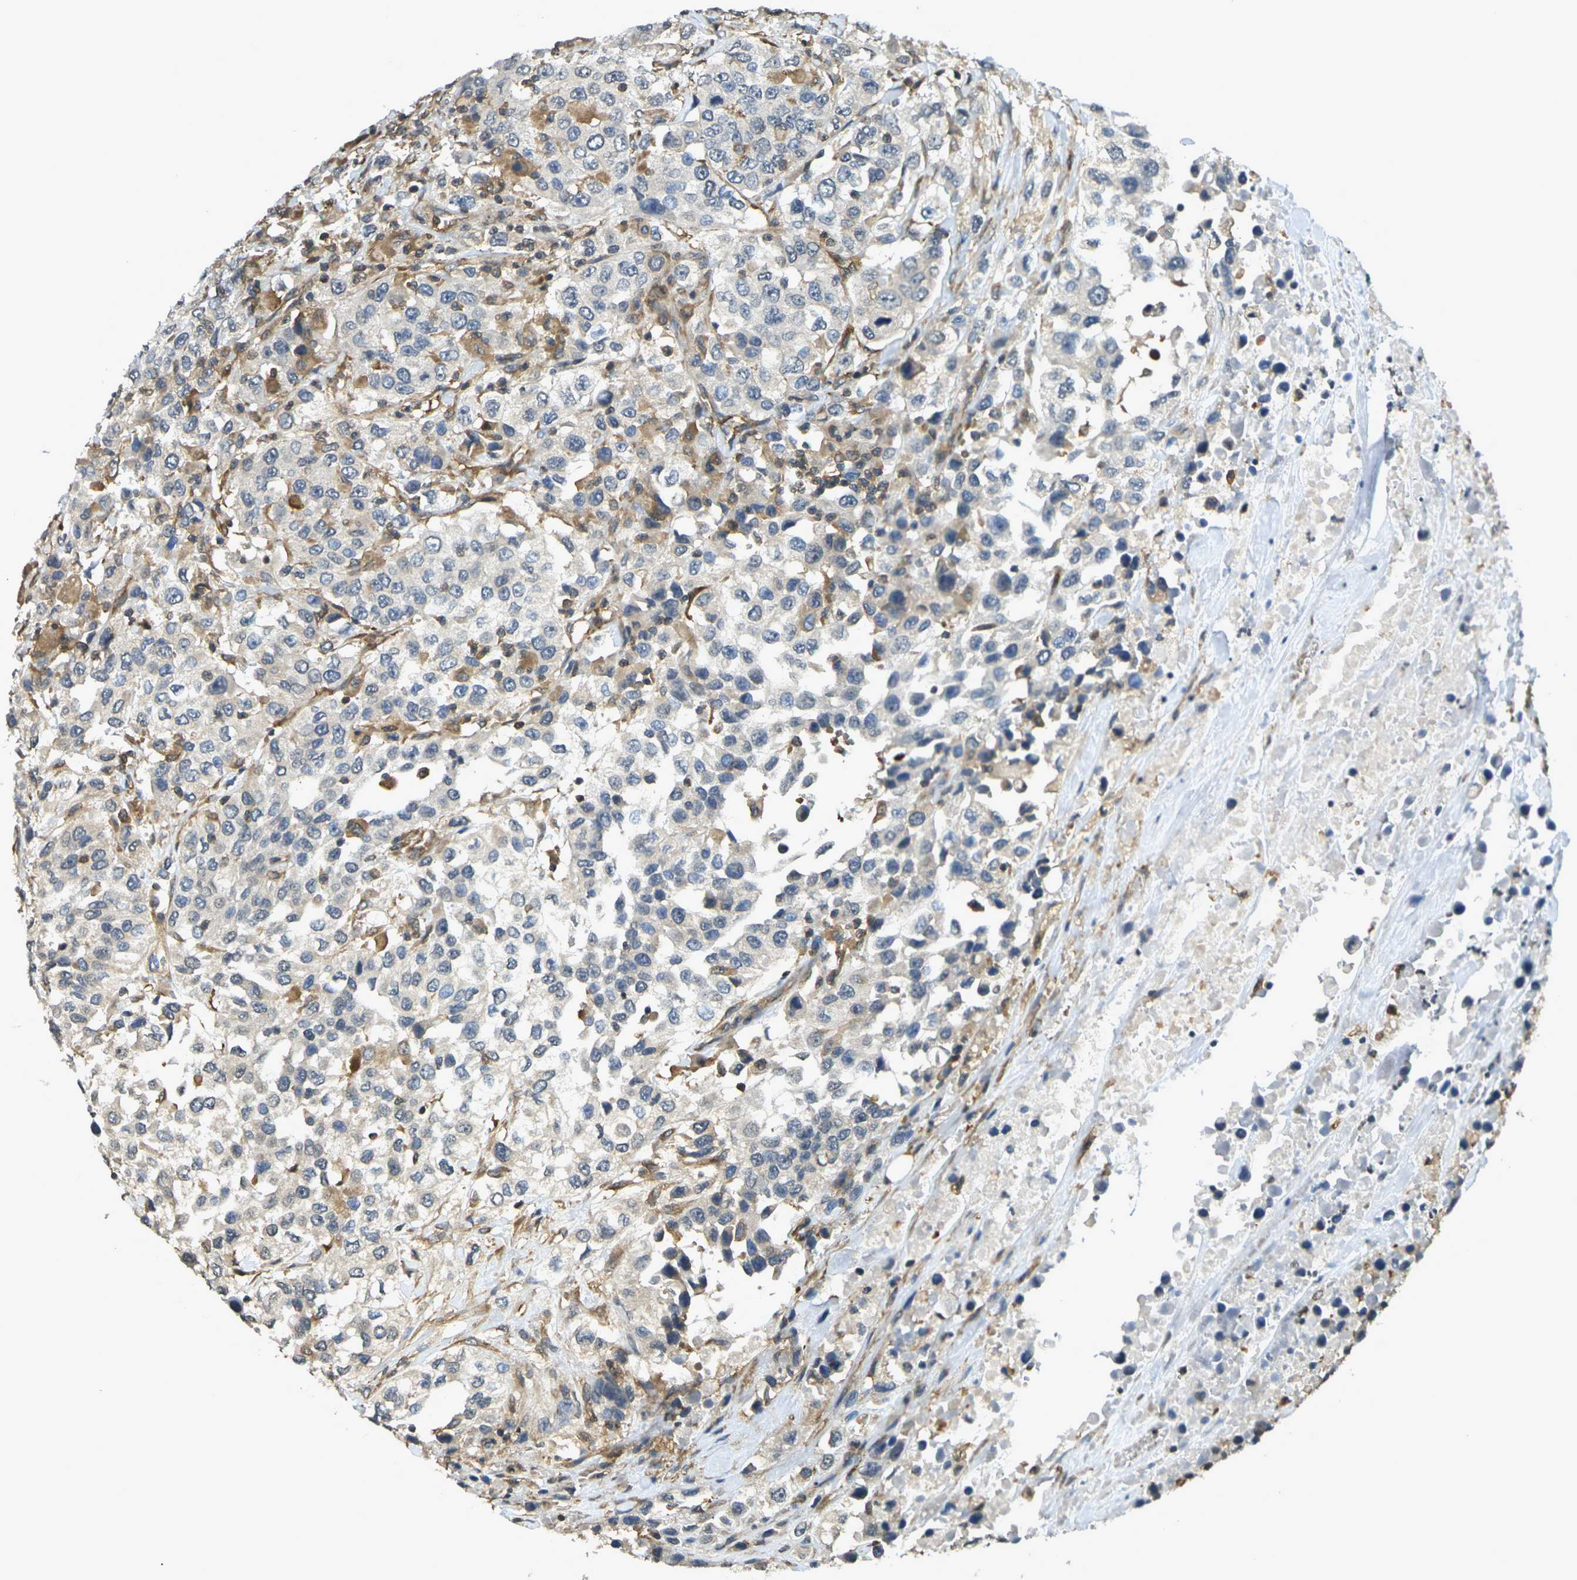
{"staining": {"intensity": "negative", "quantity": "none", "location": "none"}, "tissue": "urothelial cancer", "cell_type": "Tumor cells", "image_type": "cancer", "snomed": [{"axis": "morphology", "description": "Urothelial carcinoma, High grade"}, {"axis": "topography", "description": "Urinary bladder"}], "caption": "This is an immunohistochemistry photomicrograph of high-grade urothelial carcinoma. There is no staining in tumor cells.", "gene": "CAST", "patient": {"sex": "female", "age": 80}}